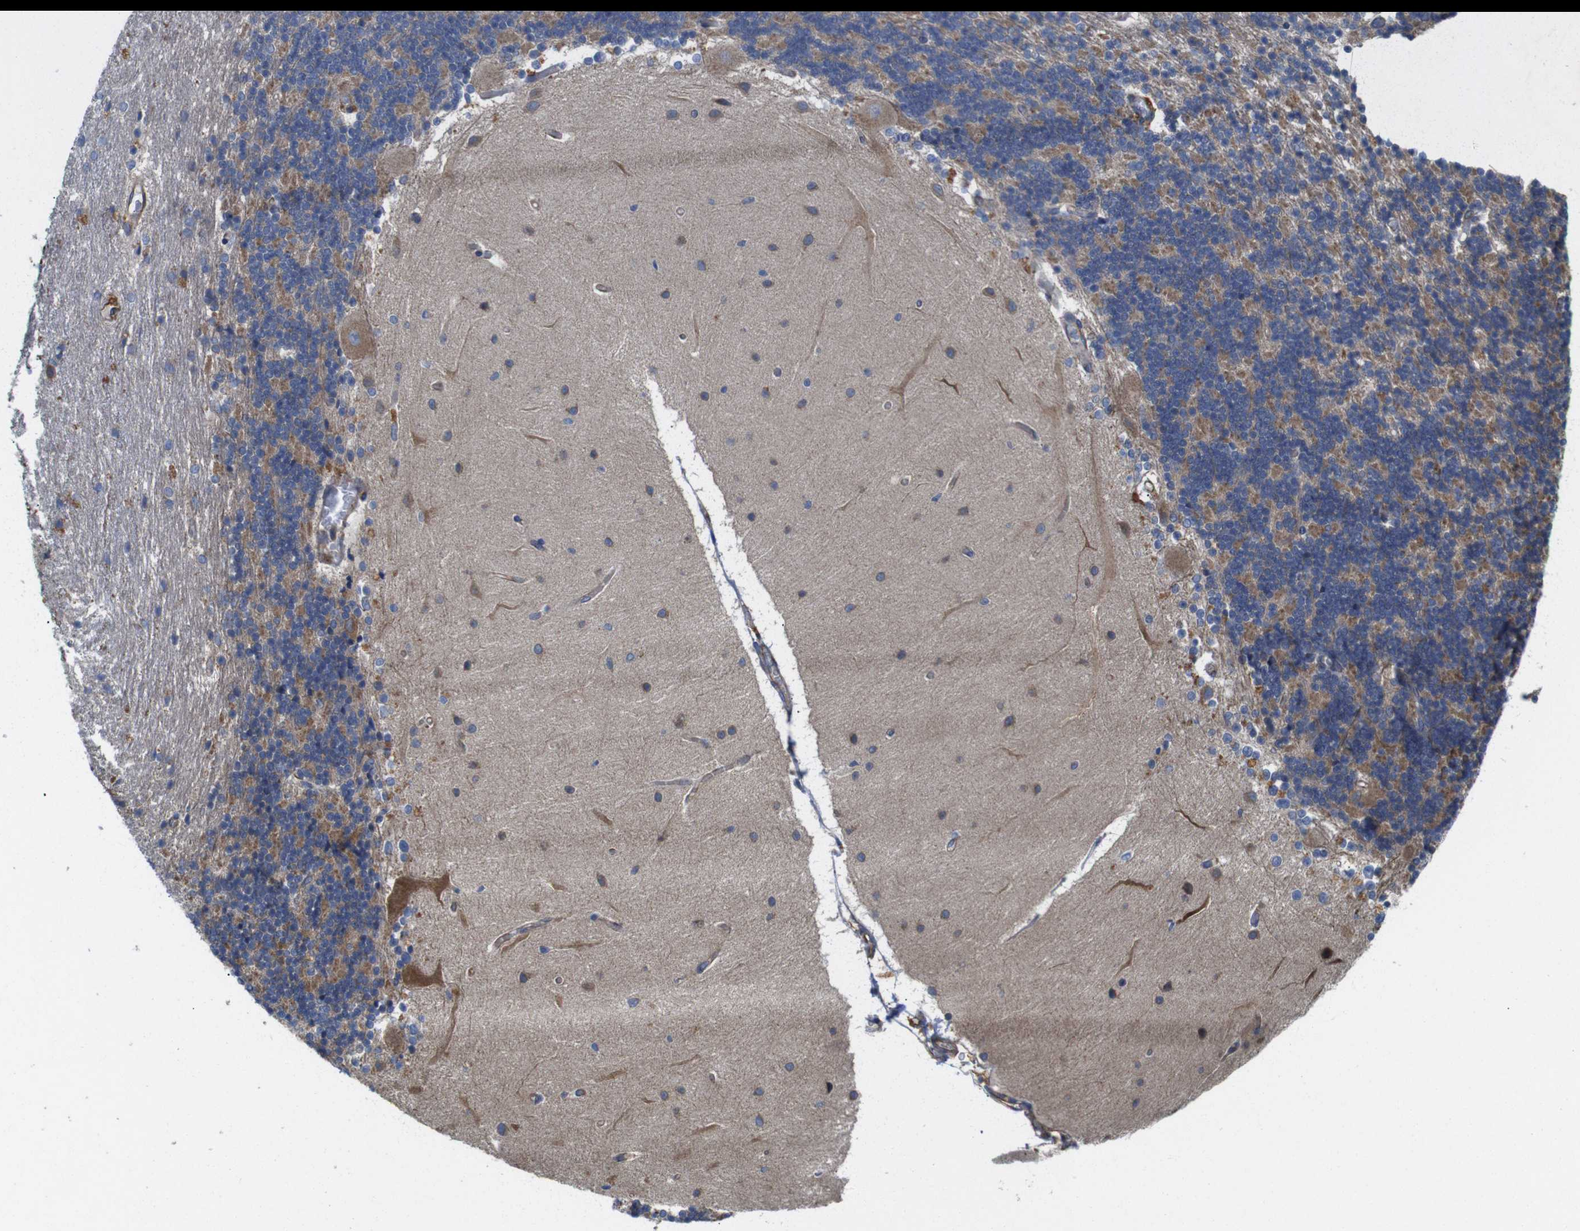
{"staining": {"intensity": "moderate", "quantity": "25%-75%", "location": "cytoplasmic/membranous"}, "tissue": "cerebellum", "cell_type": "Cells in granular layer", "image_type": "normal", "snomed": [{"axis": "morphology", "description": "Normal tissue, NOS"}, {"axis": "topography", "description": "Cerebellum"}], "caption": "Protein analysis of benign cerebellum exhibits moderate cytoplasmic/membranous expression in approximately 25%-75% of cells in granular layer.", "gene": "POMK", "patient": {"sex": "female", "age": 54}}